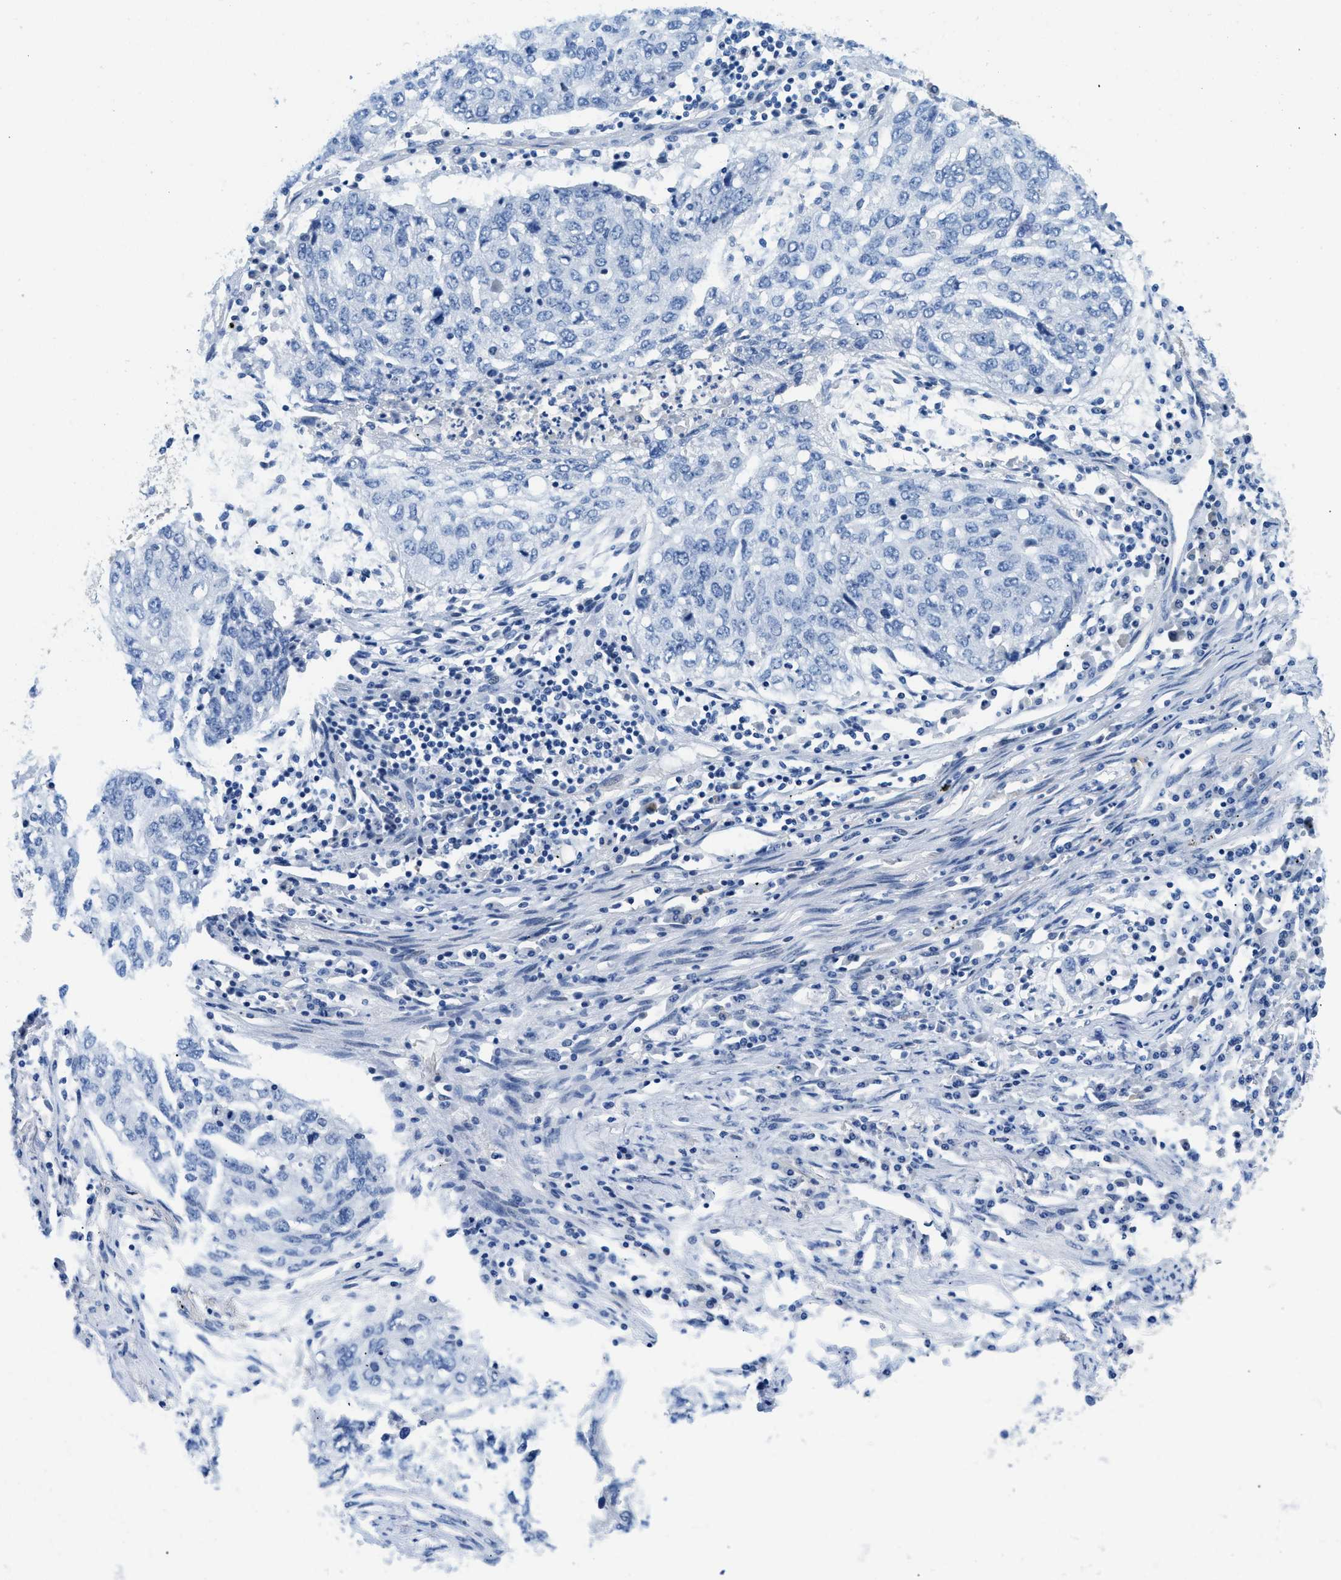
{"staining": {"intensity": "negative", "quantity": "none", "location": "none"}, "tissue": "lung cancer", "cell_type": "Tumor cells", "image_type": "cancer", "snomed": [{"axis": "morphology", "description": "Squamous cell carcinoma, NOS"}, {"axis": "topography", "description": "Lung"}], "caption": "This is a micrograph of immunohistochemistry staining of lung cancer, which shows no positivity in tumor cells.", "gene": "MBL2", "patient": {"sex": "female", "age": 63}}